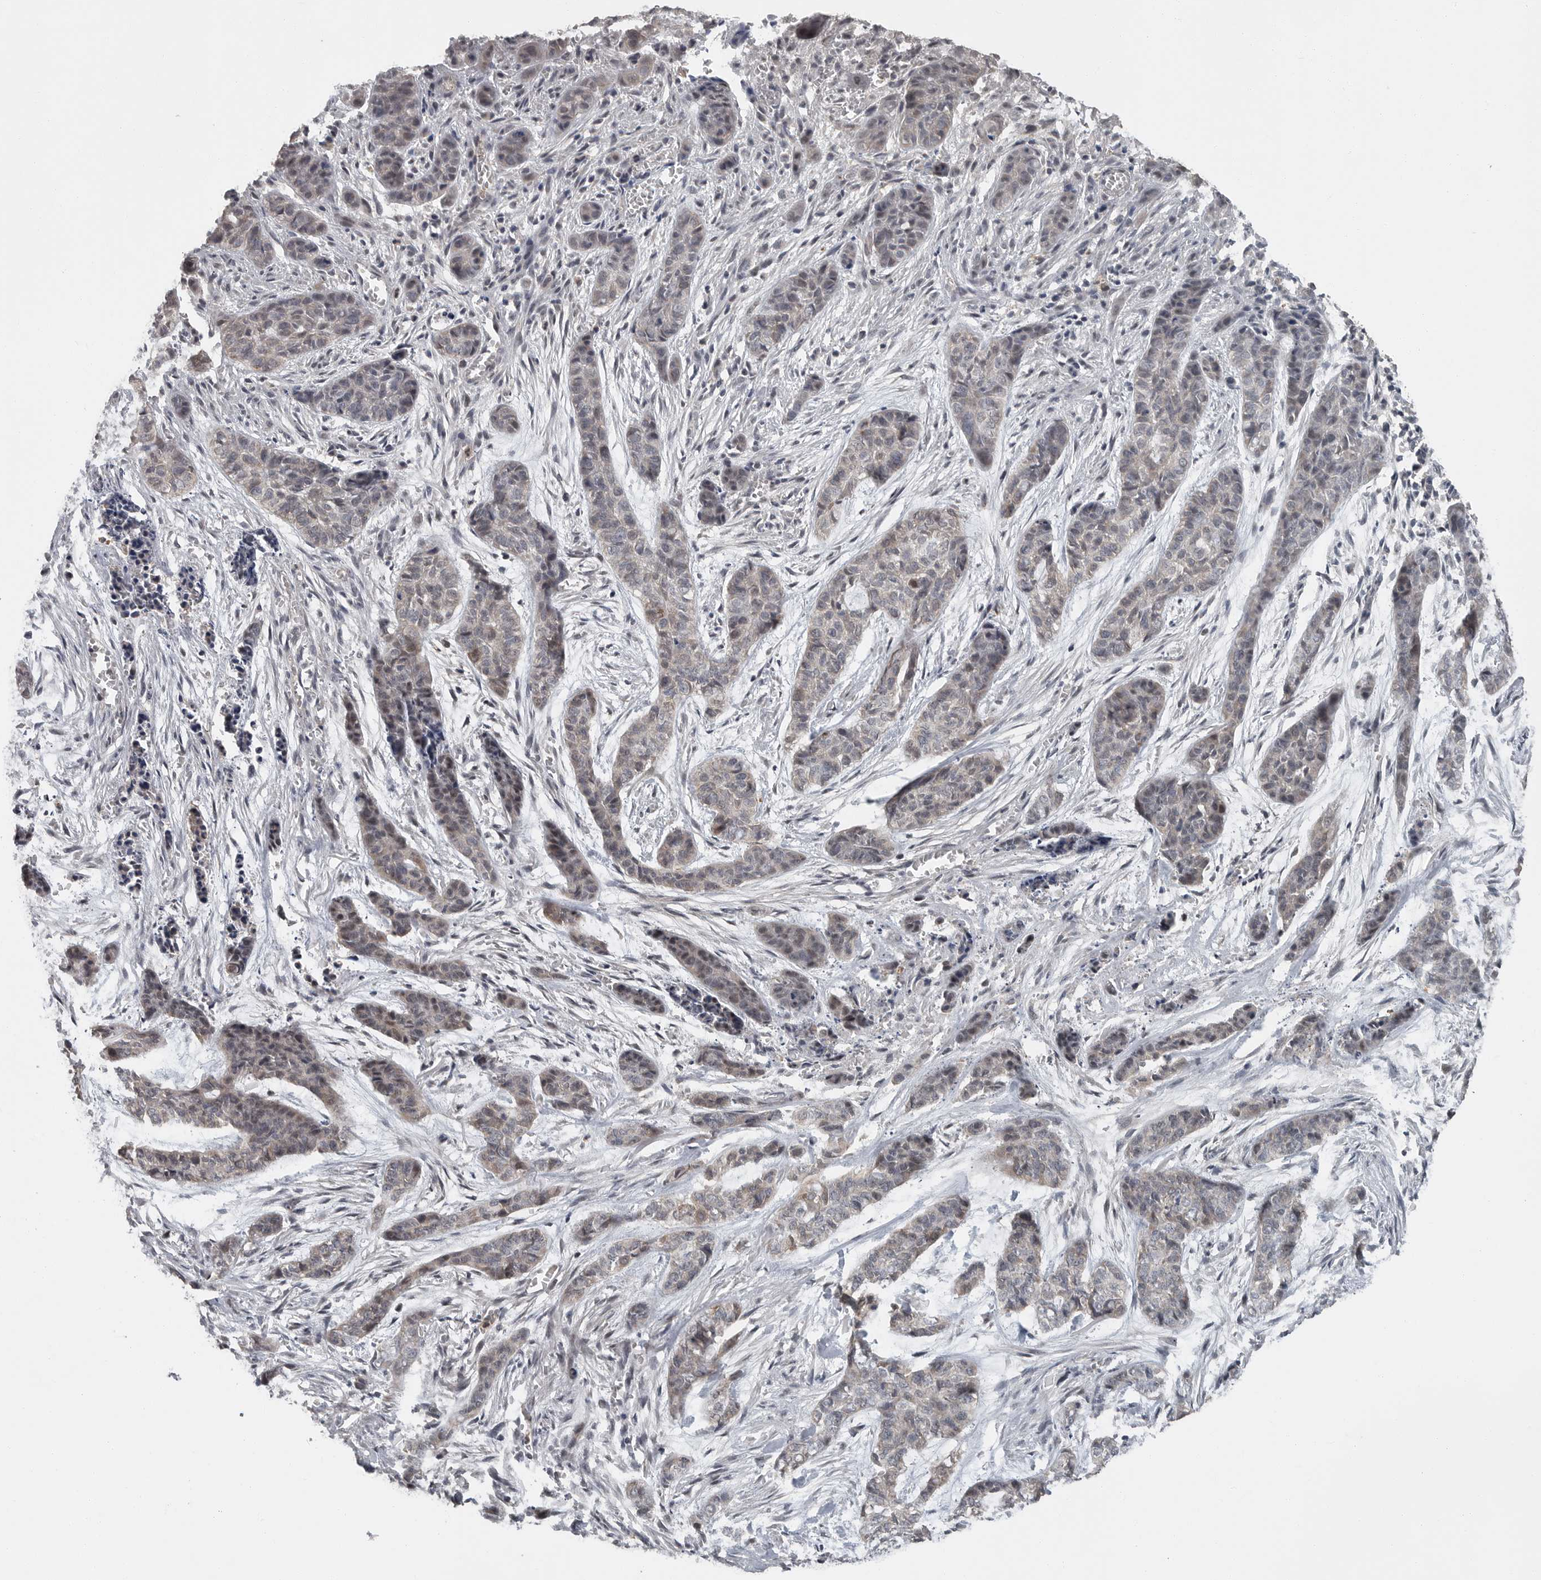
{"staining": {"intensity": "negative", "quantity": "none", "location": "none"}, "tissue": "skin cancer", "cell_type": "Tumor cells", "image_type": "cancer", "snomed": [{"axis": "morphology", "description": "Basal cell carcinoma"}, {"axis": "topography", "description": "Skin"}], "caption": "An image of human skin cancer (basal cell carcinoma) is negative for staining in tumor cells.", "gene": "SCP2", "patient": {"sex": "female", "age": 64}}